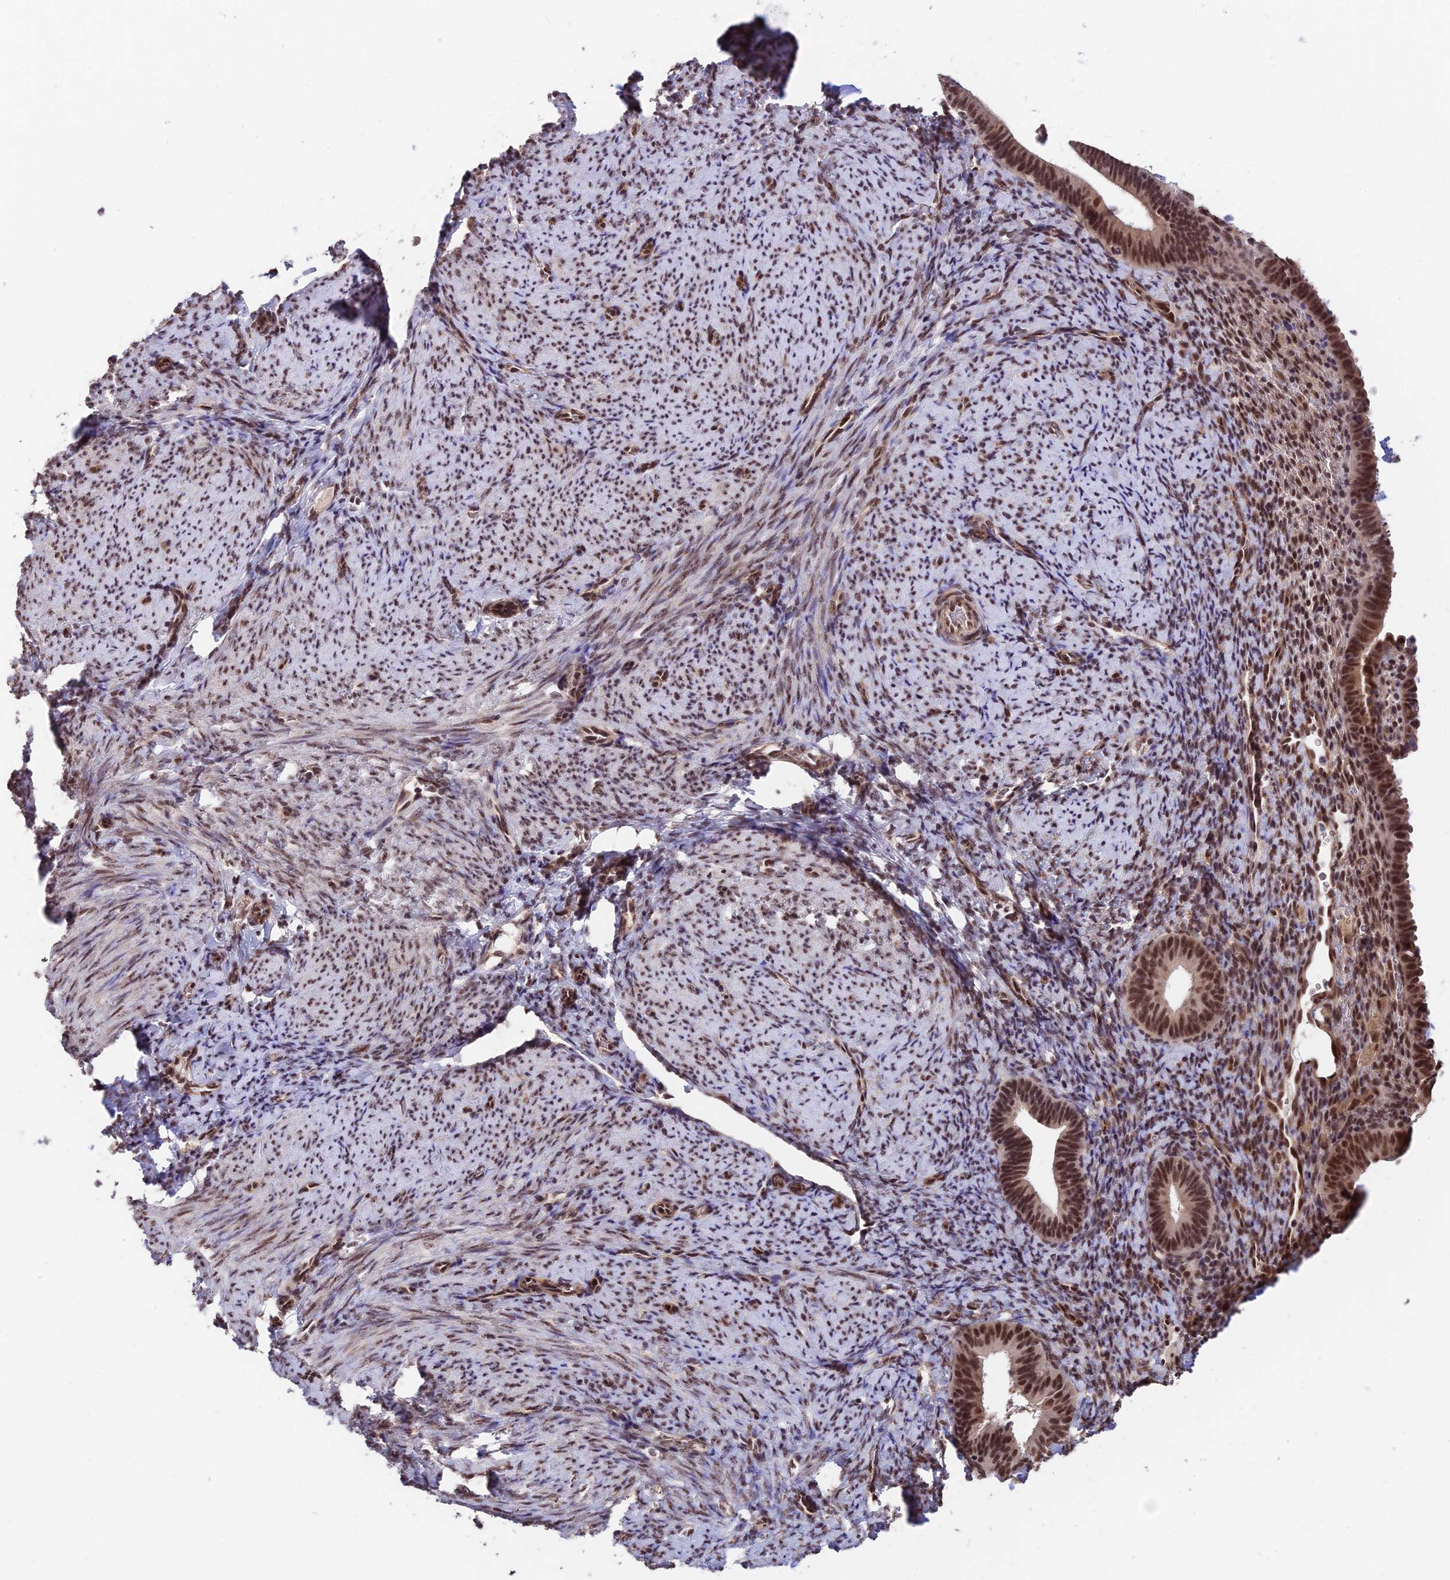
{"staining": {"intensity": "moderate", "quantity": "25%-75%", "location": "nuclear"}, "tissue": "endometrium", "cell_type": "Cells in endometrial stroma", "image_type": "normal", "snomed": [{"axis": "morphology", "description": "Normal tissue, NOS"}, {"axis": "topography", "description": "Endometrium"}], "caption": "Protein staining of normal endometrium demonstrates moderate nuclear staining in approximately 25%-75% of cells in endometrial stroma.", "gene": "RBM42", "patient": {"sex": "female", "age": 65}}